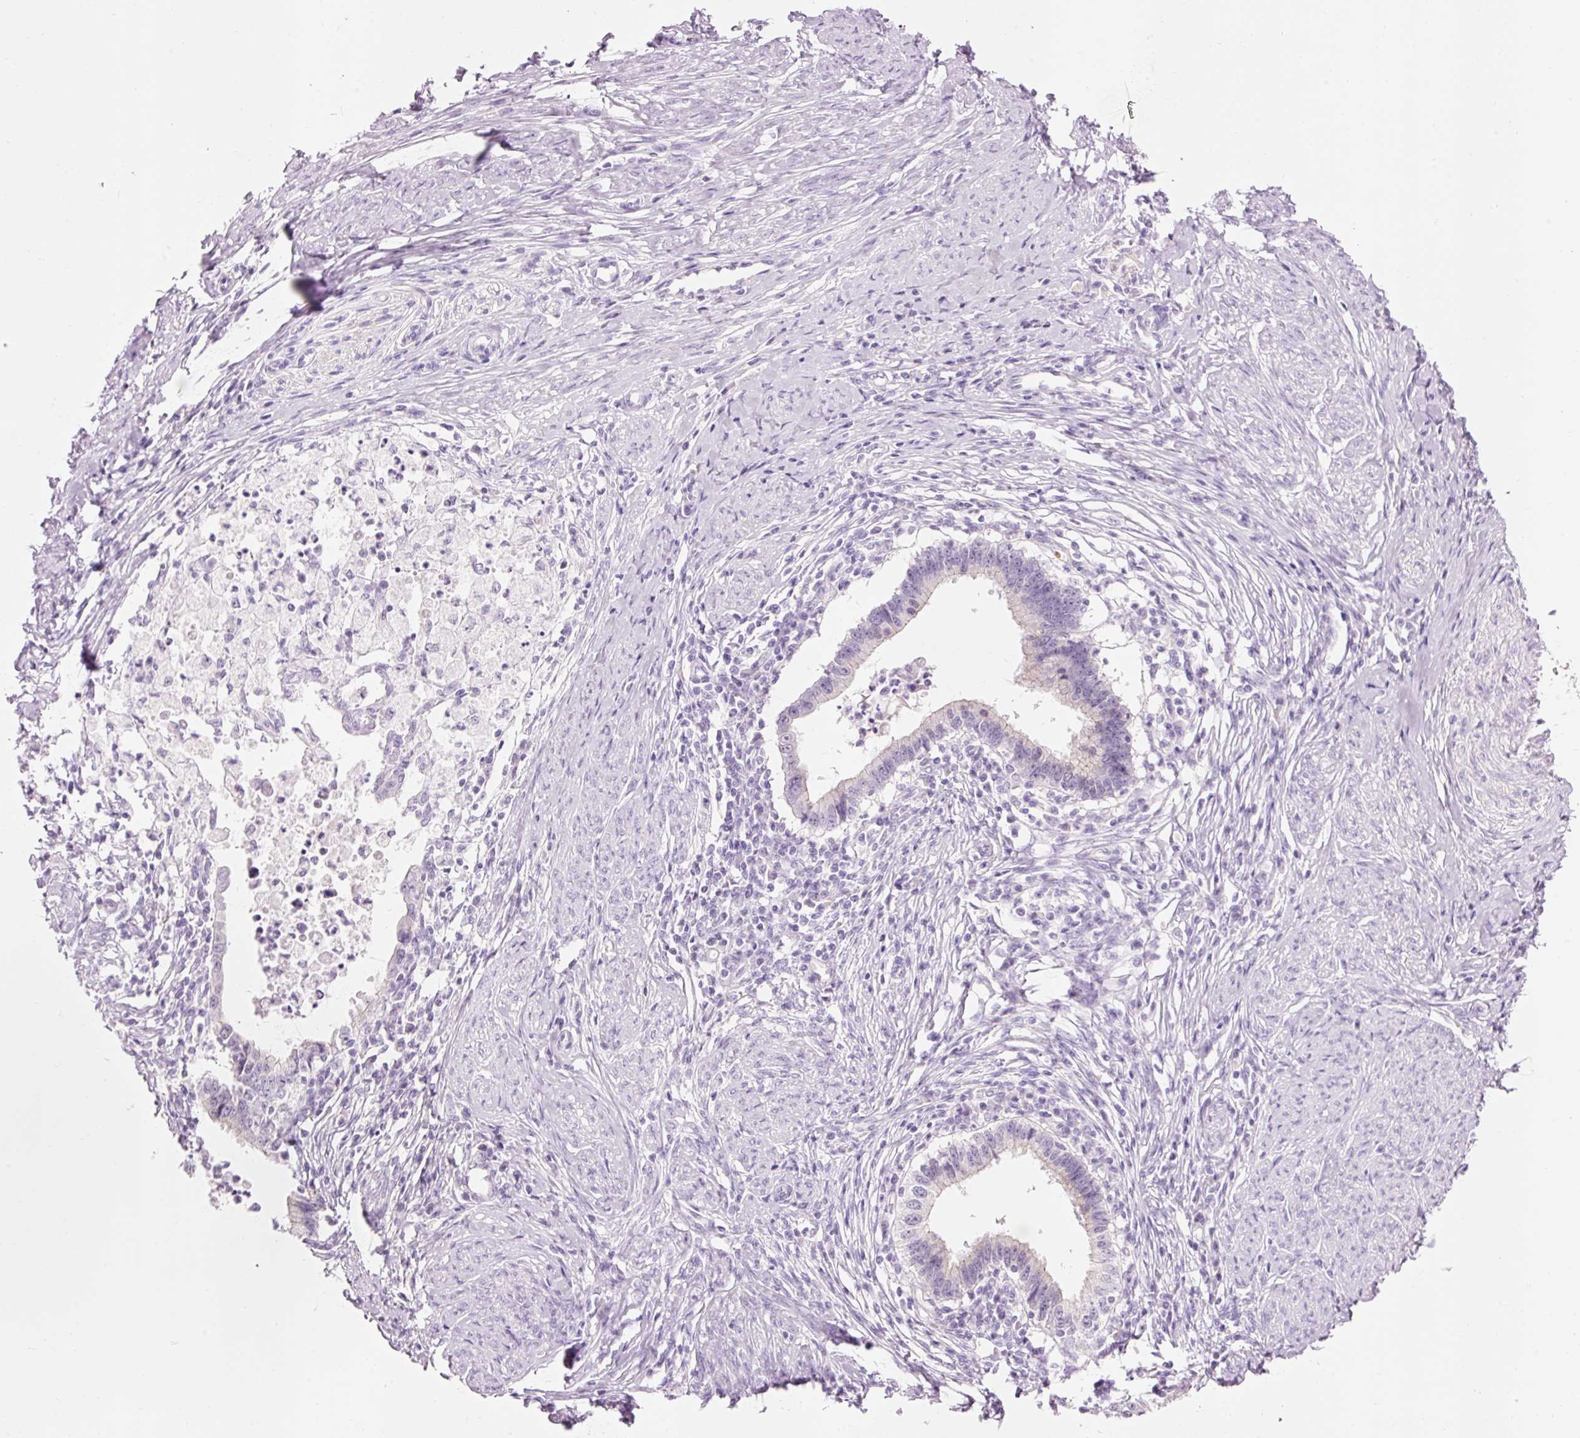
{"staining": {"intensity": "weak", "quantity": "<25%", "location": "cytoplasmic/membranous"}, "tissue": "cervical cancer", "cell_type": "Tumor cells", "image_type": "cancer", "snomed": [{"axis": "morphology", "description": "Adenocarcinoma, NOS"}, {"axis": "topography", "description": "Cervix"}], "caption": "The image reveals no staining of tumor cells in cervical adenocarcinoma.", "gene": "DHRS11", "patient": {"sex": "female", "age": 36}}